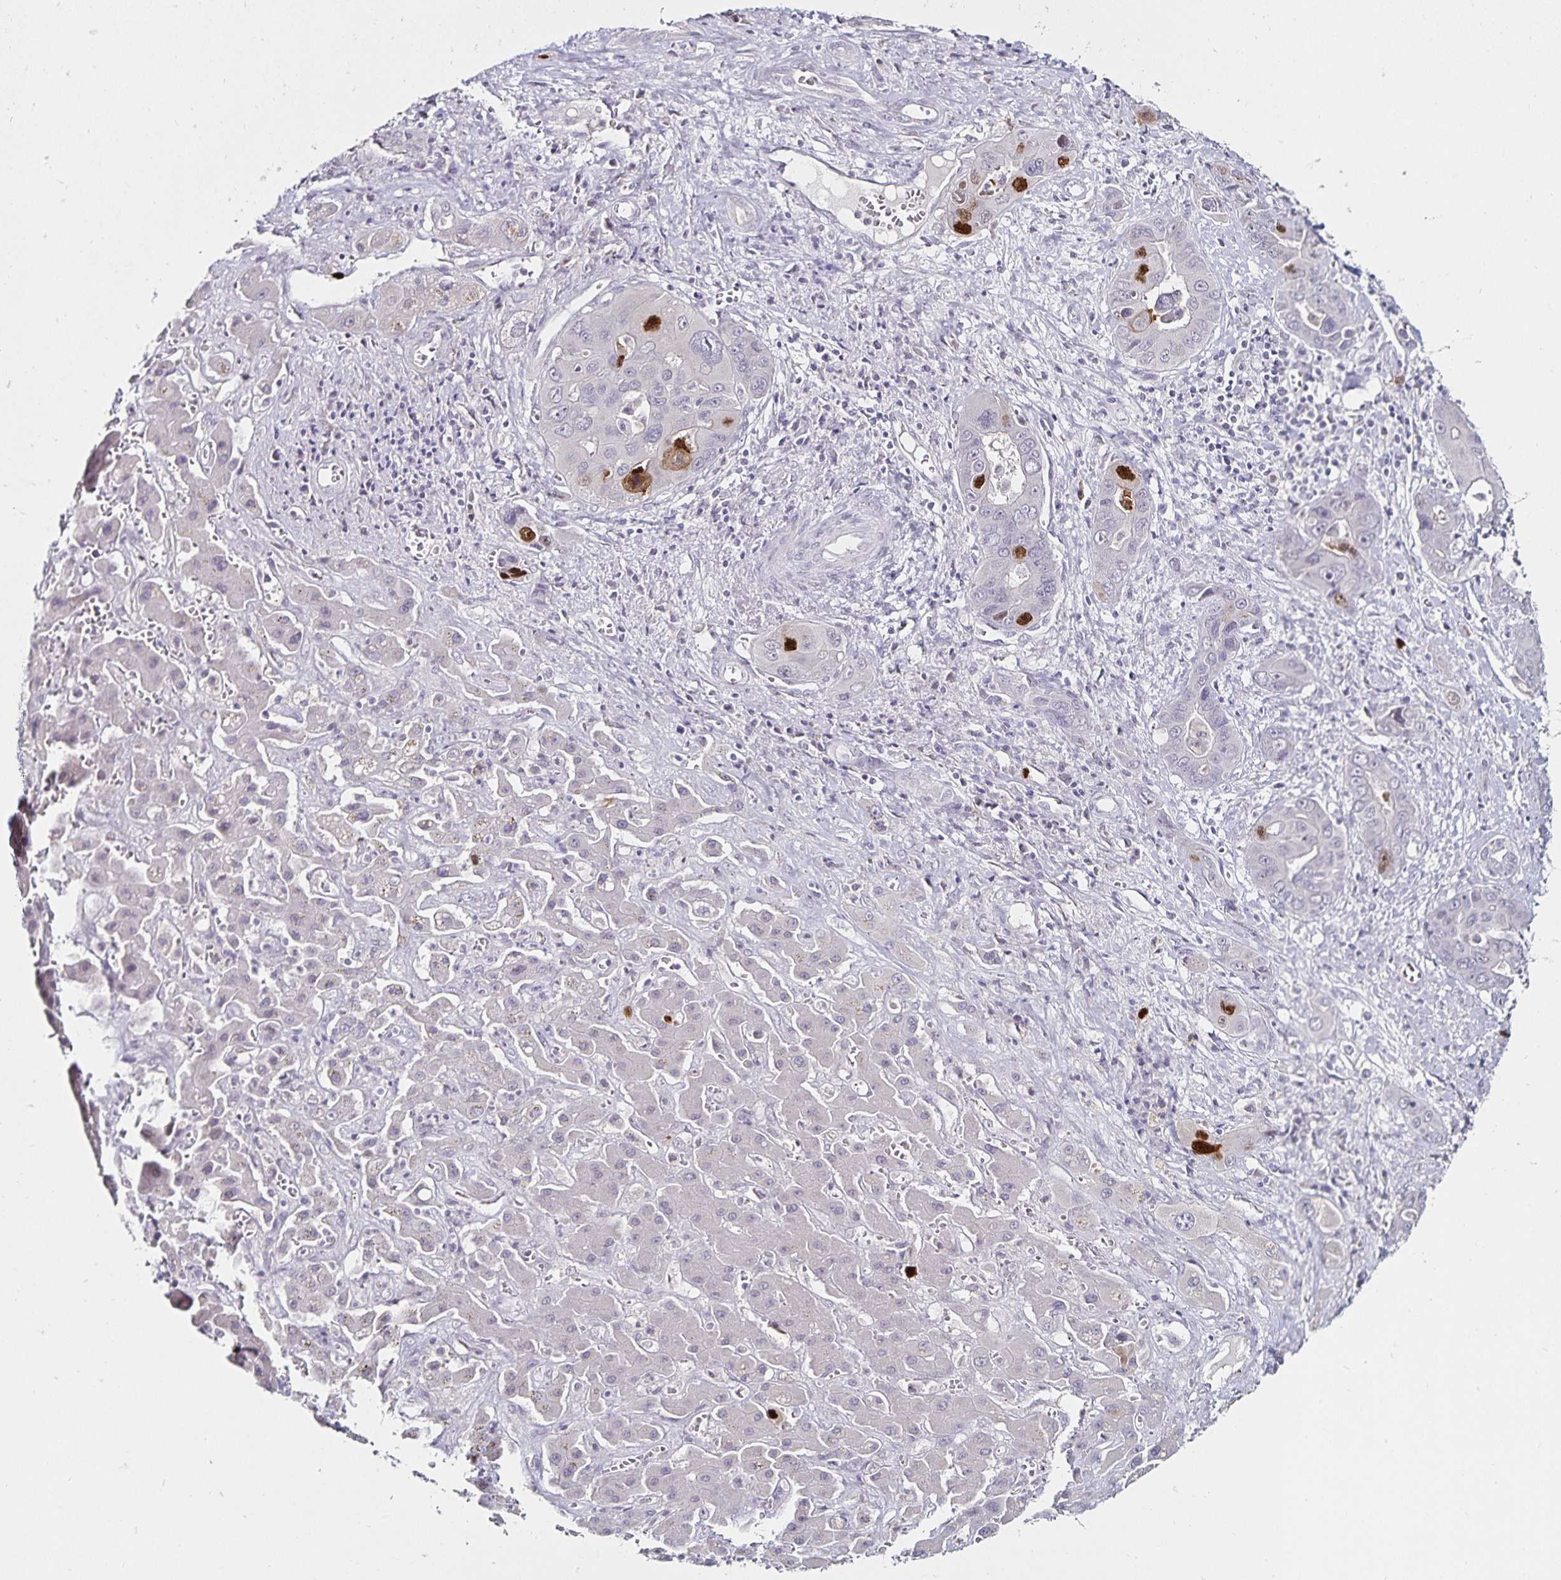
{"staining": {"intensity": "strong", "quantity": "<25%", "location": "nuclear"}, "tissue": "liver cancer", "cell_type": "Tumor cells", "image_type": "cancer", "snomed": [{"axis": "morphology", "description": "Cholangiocarcinoma"}, {"axis": "topography", "description": "Liver"}], "caption": "About <25% of tumor cells in human liver cancer reveal strong nuclear protein positivity as visualized by brown immunohistochemical staining.", "gene": "ANLN", "patient": {"sex": "male", "age": 67}}